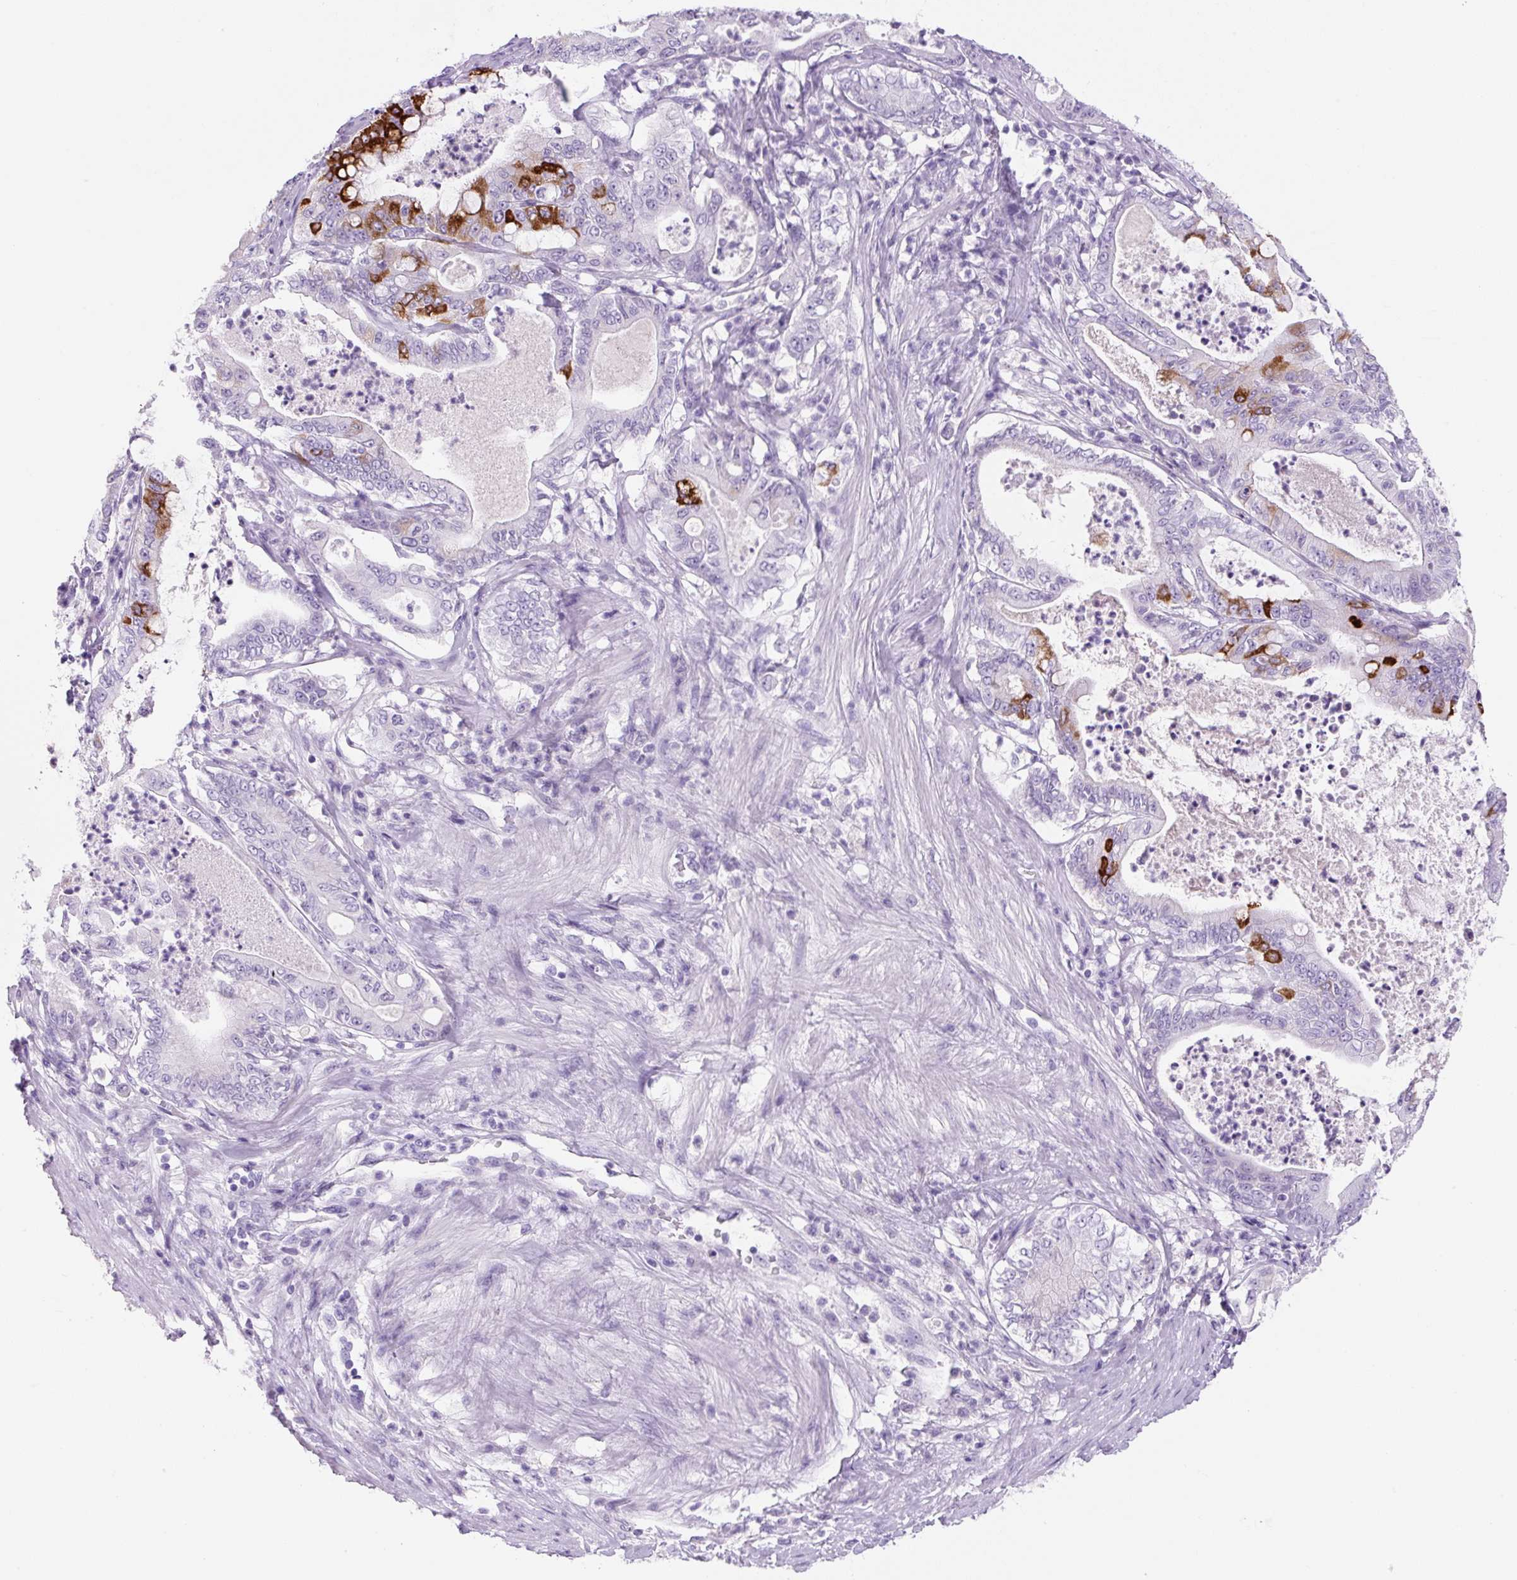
{"staining": {"intensity": "strong", "quantity": "<25%", "location": "cytoplasmic/membranous"}, "tissue": "pancreatic cancer", "cell_type": "Tumor cells", "image_type": "cancer", "snomed": [{"axis": "morphology", "description": "Adenocarcinoma, NOS"}, {"axis": "topography", "description": "Pancreas"}], "caption": "A histopathology image showing strong cytoplasmic/membranous positivity in about <25% of tumor cells in pancreatic adenocarcinoma, as visualized by brown immunohistochemical staining.", "gene": "PRRT1", "patient": {"sex": "male", "age": 71}}